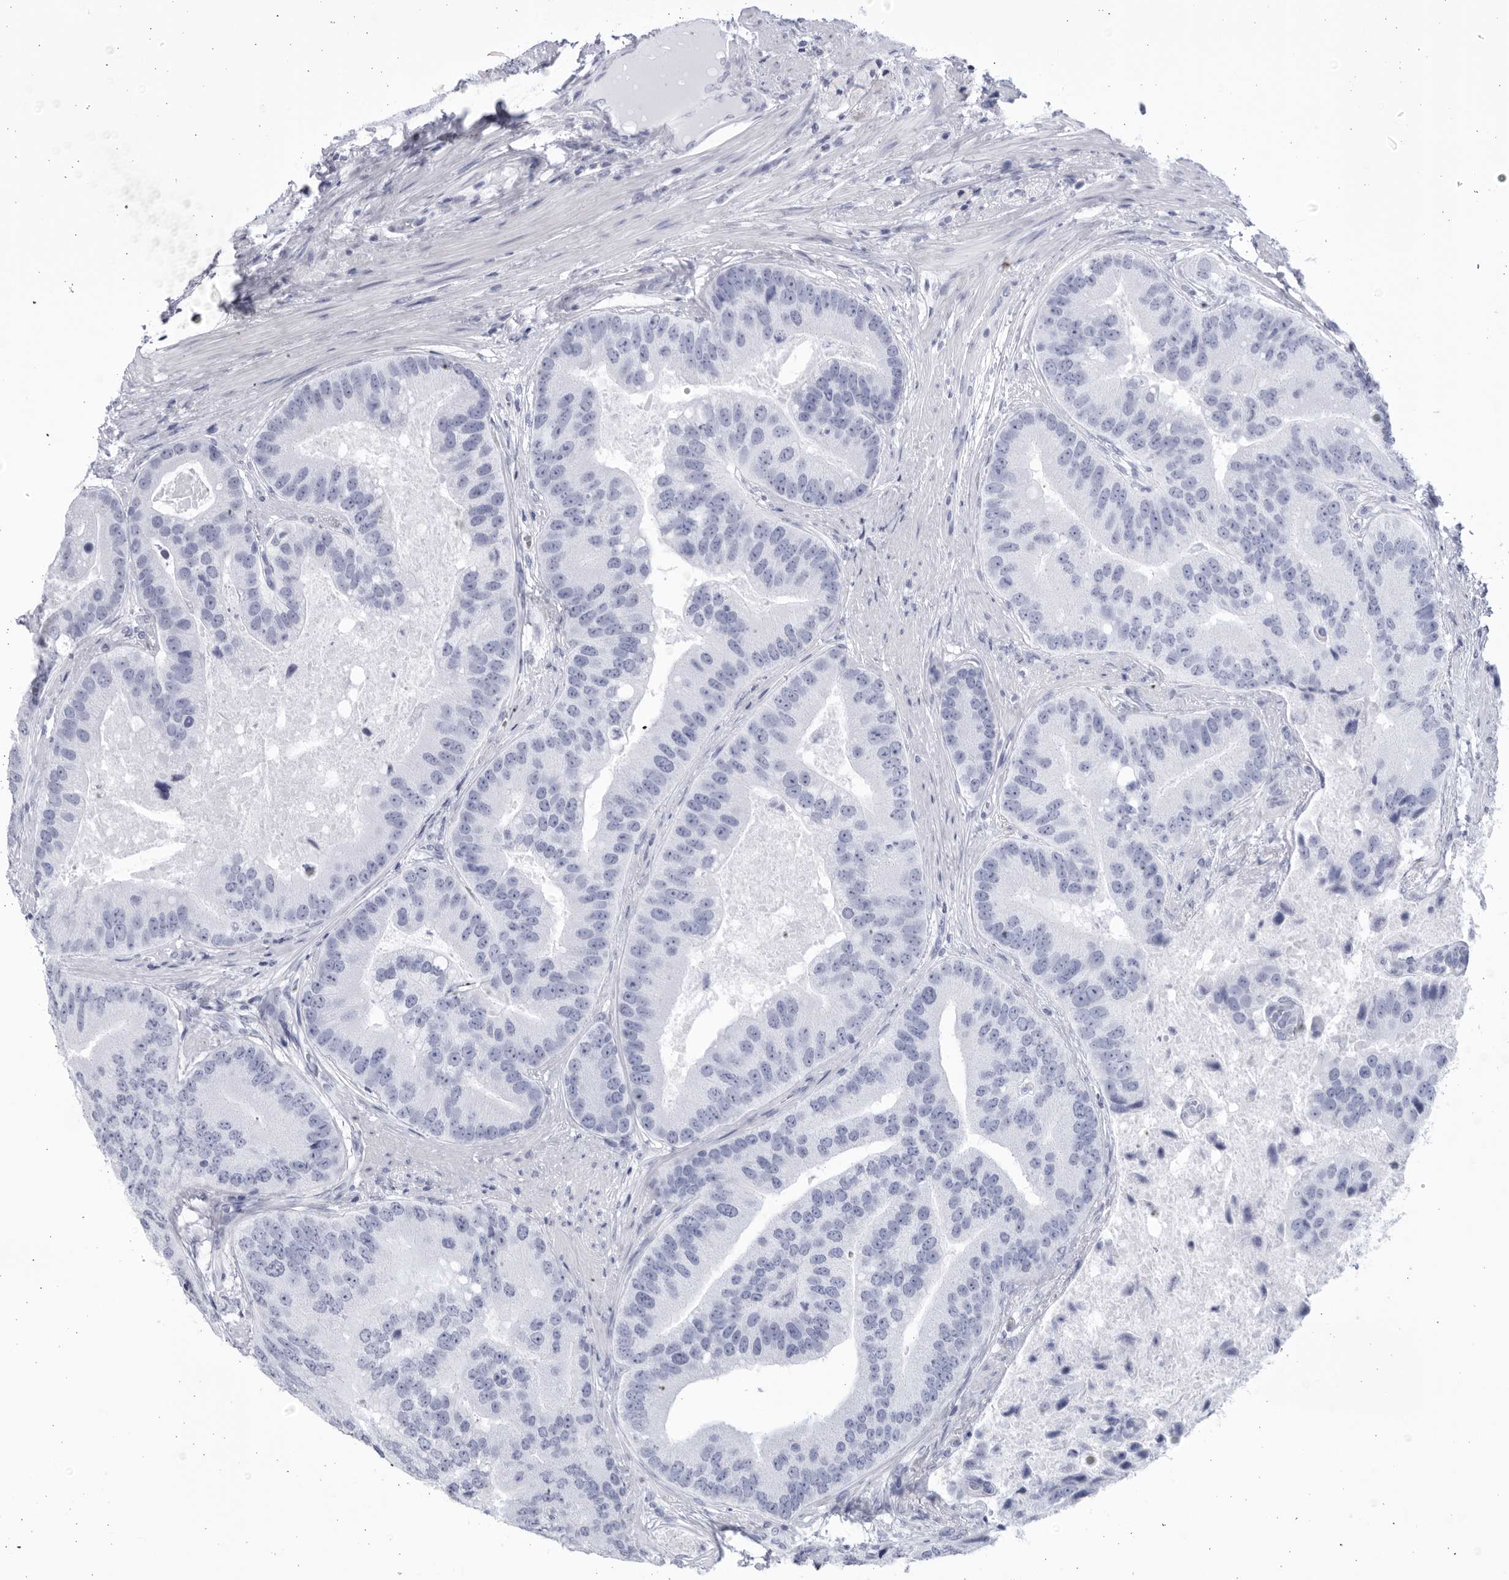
{"staining": {"intensity": "negative", "quantity": "none", "location": "none"}, "tissue": "prostate cancer", "cell_type": "Tumor cells", "image_type": "cancer", "snomed": [{"axis": "morphology", "description": "Adenocarcinoma, High grade"}, {"axis": "topography", "description": "Prostate"}], "caption": "IHC histopathology image of neoplastic tissue: human high-grade adenocarcinoma (prostate) stained with DAB (3,3'-diaminobenzidine) shows no significant protein staining in tumor cells.", "gene": "CCDC181", "patient": {"sex": "male", "age": 70}}